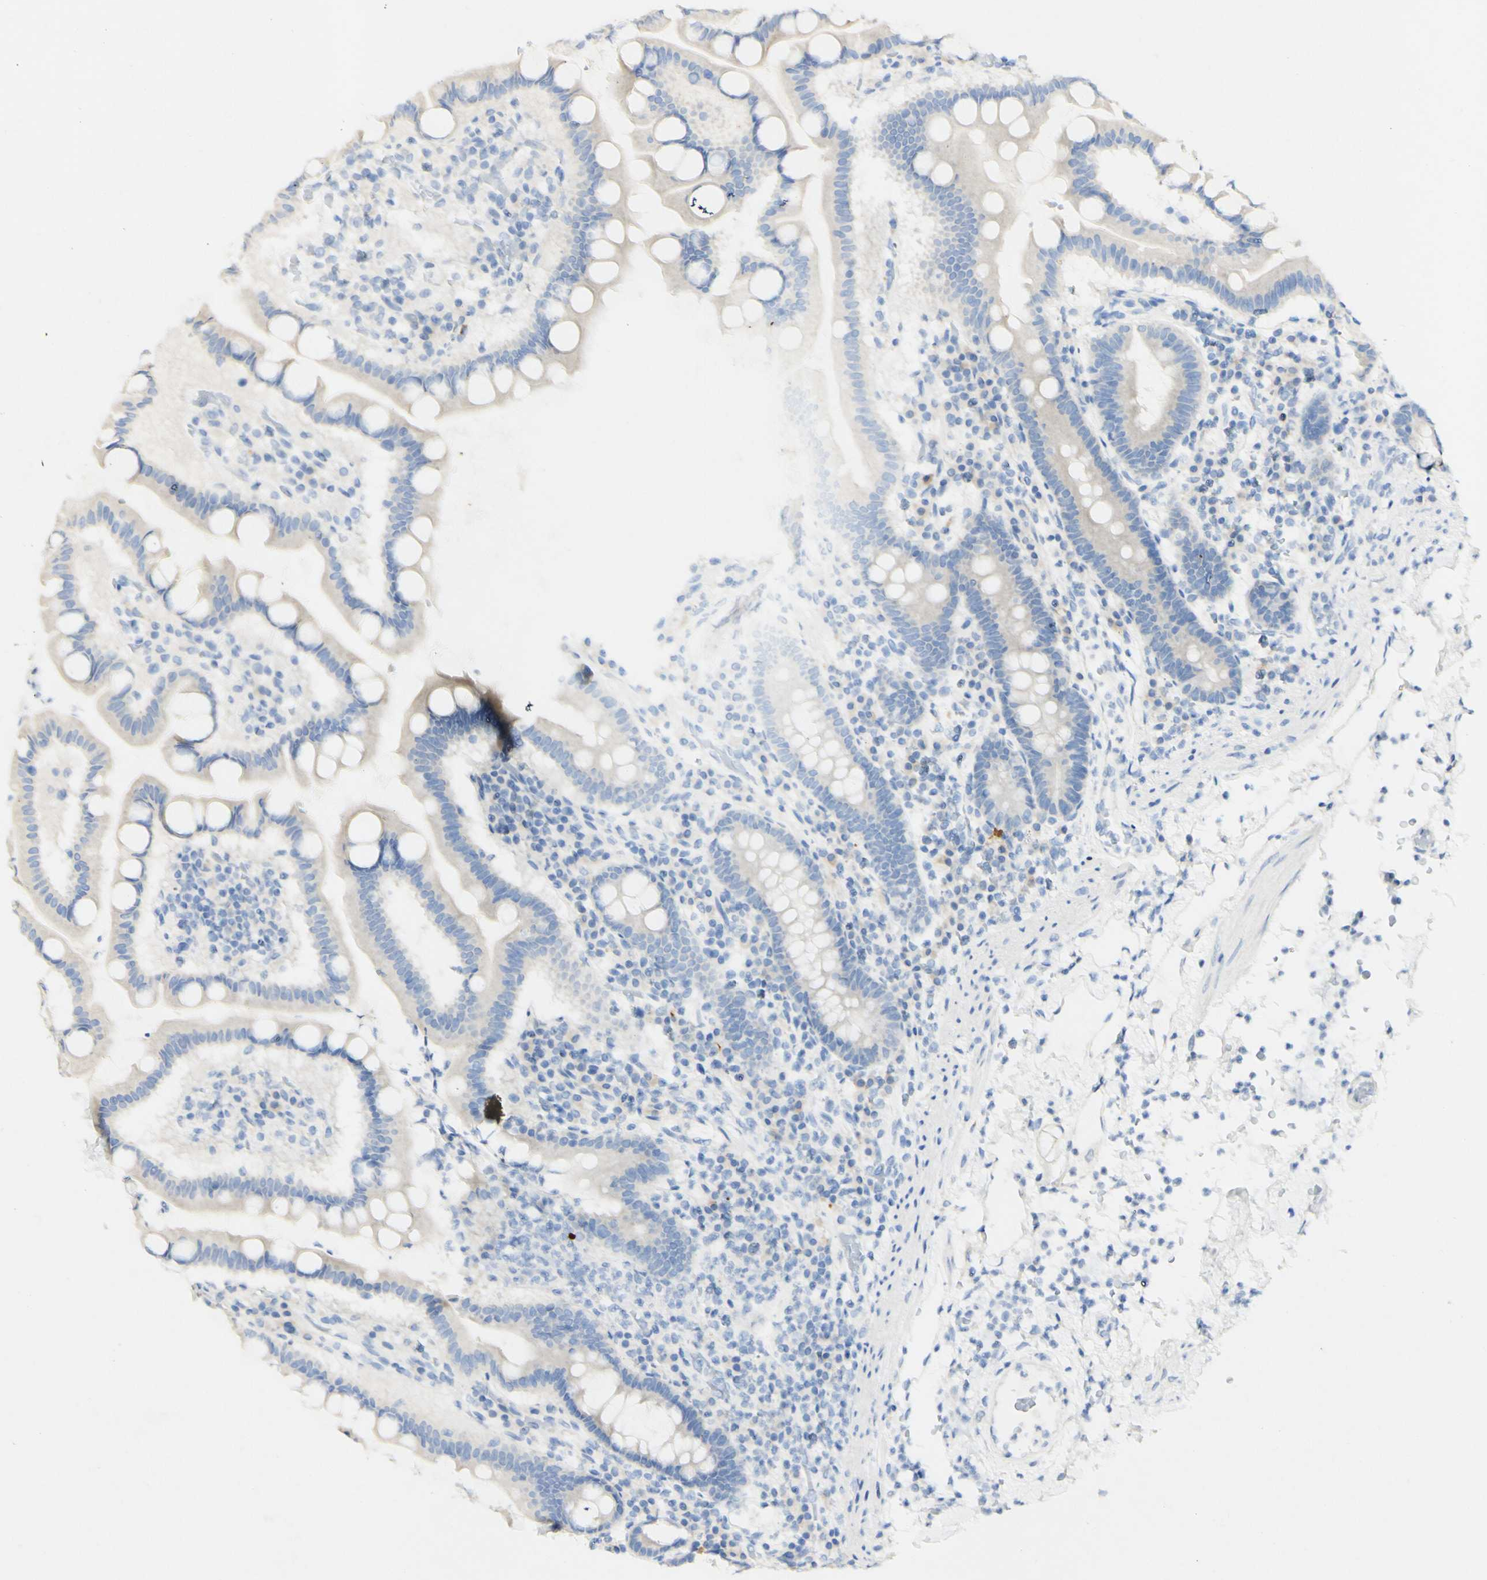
{"staining": {"intensity": "weak", "quantity": "<25%", "location": "cytoplasmic/membranous"}, "tissue": "stomach", "cell_type": "Glandular cells", "image_type": "normal", "snomed": [{"axis": "morphology", "description": "Normal tissue, NOS"}, {"axis": "topography", "description": "Stomach, upper"}], "caption": "Immunohistochemistry (IHC) of normal human stomach displays no staining in glandular cells. Brightfield microscopy of immunohistochemistry stained with DAB (3,3'-diaminobenzidine) (brown) and hematoxylin (blue), captured at high magnification.", "gene": "FGF4", "patient": {"sex": "male", "age": 68}}